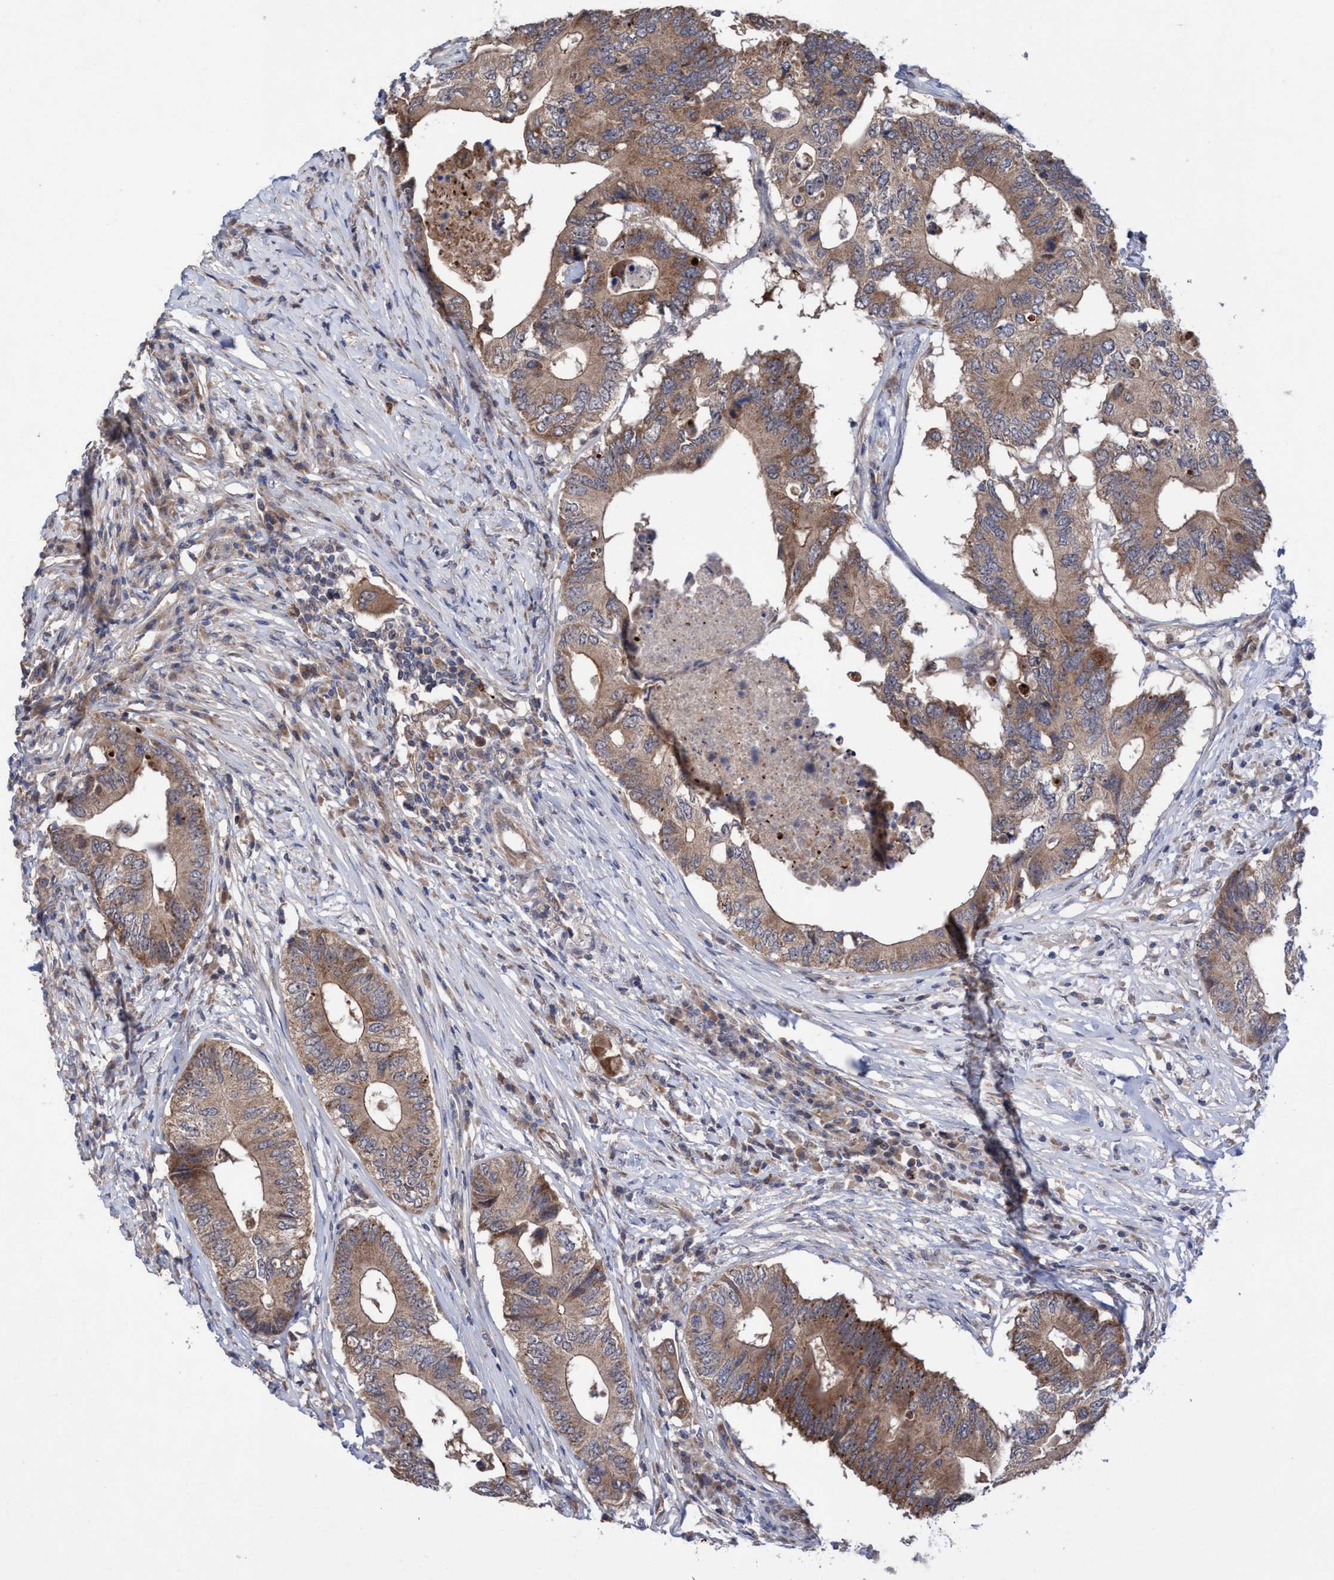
{"staining": {"intensity": "moderate", "quantity": ">75%", "location": "cytoplasmic/membranous"}, "tissue": "colorectal cancer", "cell_type": "Tumor cells", "image_type": "cancer", "snomed": [{"axis": "morphology", "description": "Adenocarcinoma, NOS"}, {"axis": "topography", "description": "Colon"}], "caption": "The photomicrograph demonstrates staining of adenocarcinoma (colorectal), revealing moderate cytoplasmic/membranous protein positivity (brown color) within tumor cells. Using DAB (brown) and hematoxylin (blue) stains, captured at high magnification using brightfield microscopy.", "gene": "P2RY14", "patient": {"sex": "male", "age": 71}}